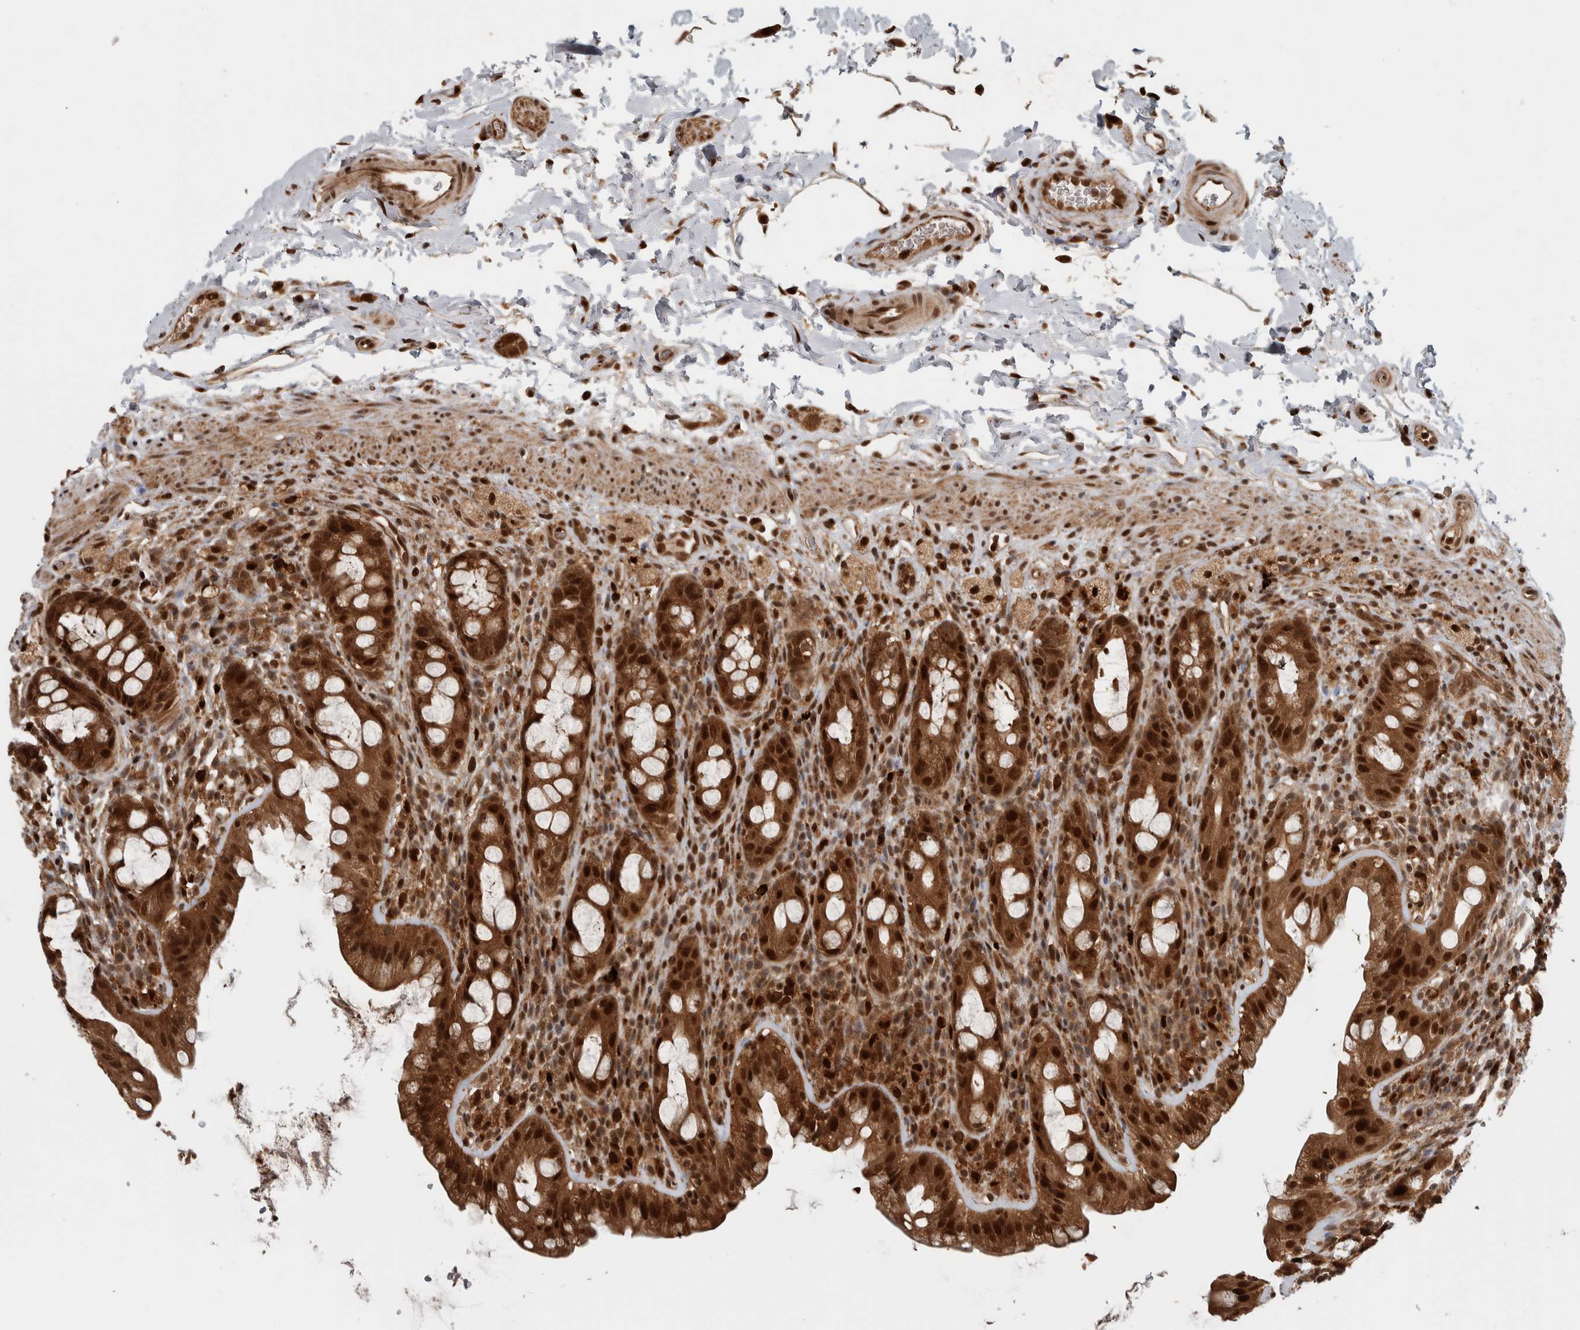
{"staining": {"intensity": "strong", "quantity": ">75%", "location": "cytoplasmic/membranous,nuclear"}, "tissue": "rectum", "cell_type": "Glandular cells", "image_type": "normal", "snomed": [{"axis": "morphology", "description": "Normal tissue, NOS"}, {"axis": "topography", "description": "Rectum"}], "caption": "DAB (3,3'-diaminobenzidine) immunohistochemical staining of normal human rectum displays strong cytoplasmic/membranous,nuclear protein staining in approximately >75% of glandular cells.", "gene": "RPS6KA4", "patient": {"sex": "male", "age": 44}}